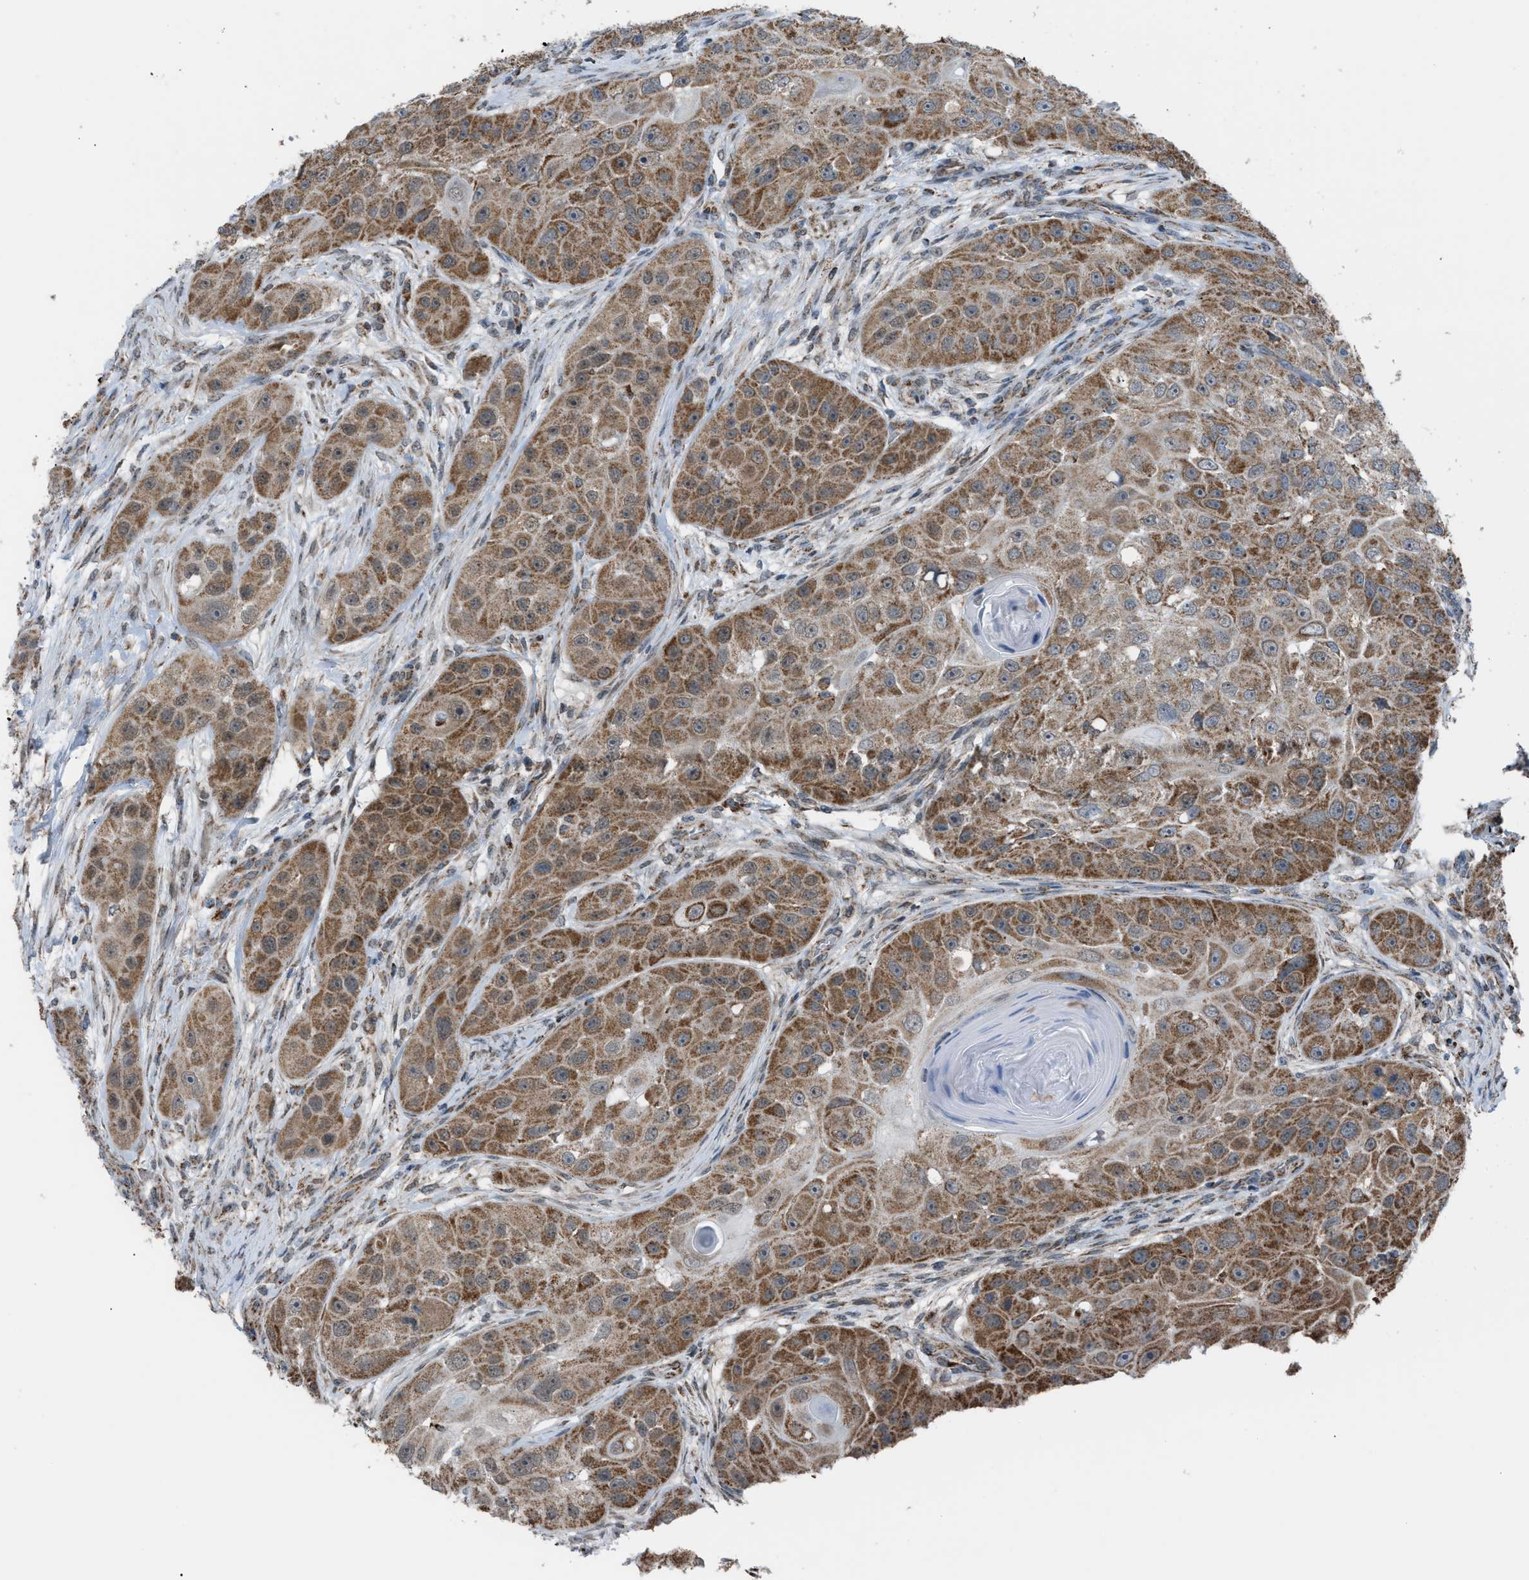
{"staining": {"intensity": "moderate", "quantity": ">75%", "location": "cytoplasmic/membranous"}, "tissue": "head and neck cancer", "cell_type": "Tumor cells", "image_type": "cancer", "snomed": [{"axis": "morphology", "description": "Normal tissue, NOS"}, {"axis": "morphology", "description": "Squamous cell carcinoma, NOS"}, {"axis": "topography", "description": "Skeletal muscle"}, {"axis": "topography", "description": "Head-Neck"}], "caption": "The immunohistochemical stain shows moderate cytoplasmic/membranous positivity in tumor cells of squamous cell carcinoma (head and neck) tissue. The protein is stained brown, and the nuclei are stained in blue (DAB (3,3'-diaminobenzidine) IHC with brightfield microscopy, high magnification).", "gene": "SRM", "patient": {"sex": "male", "age": 51}}